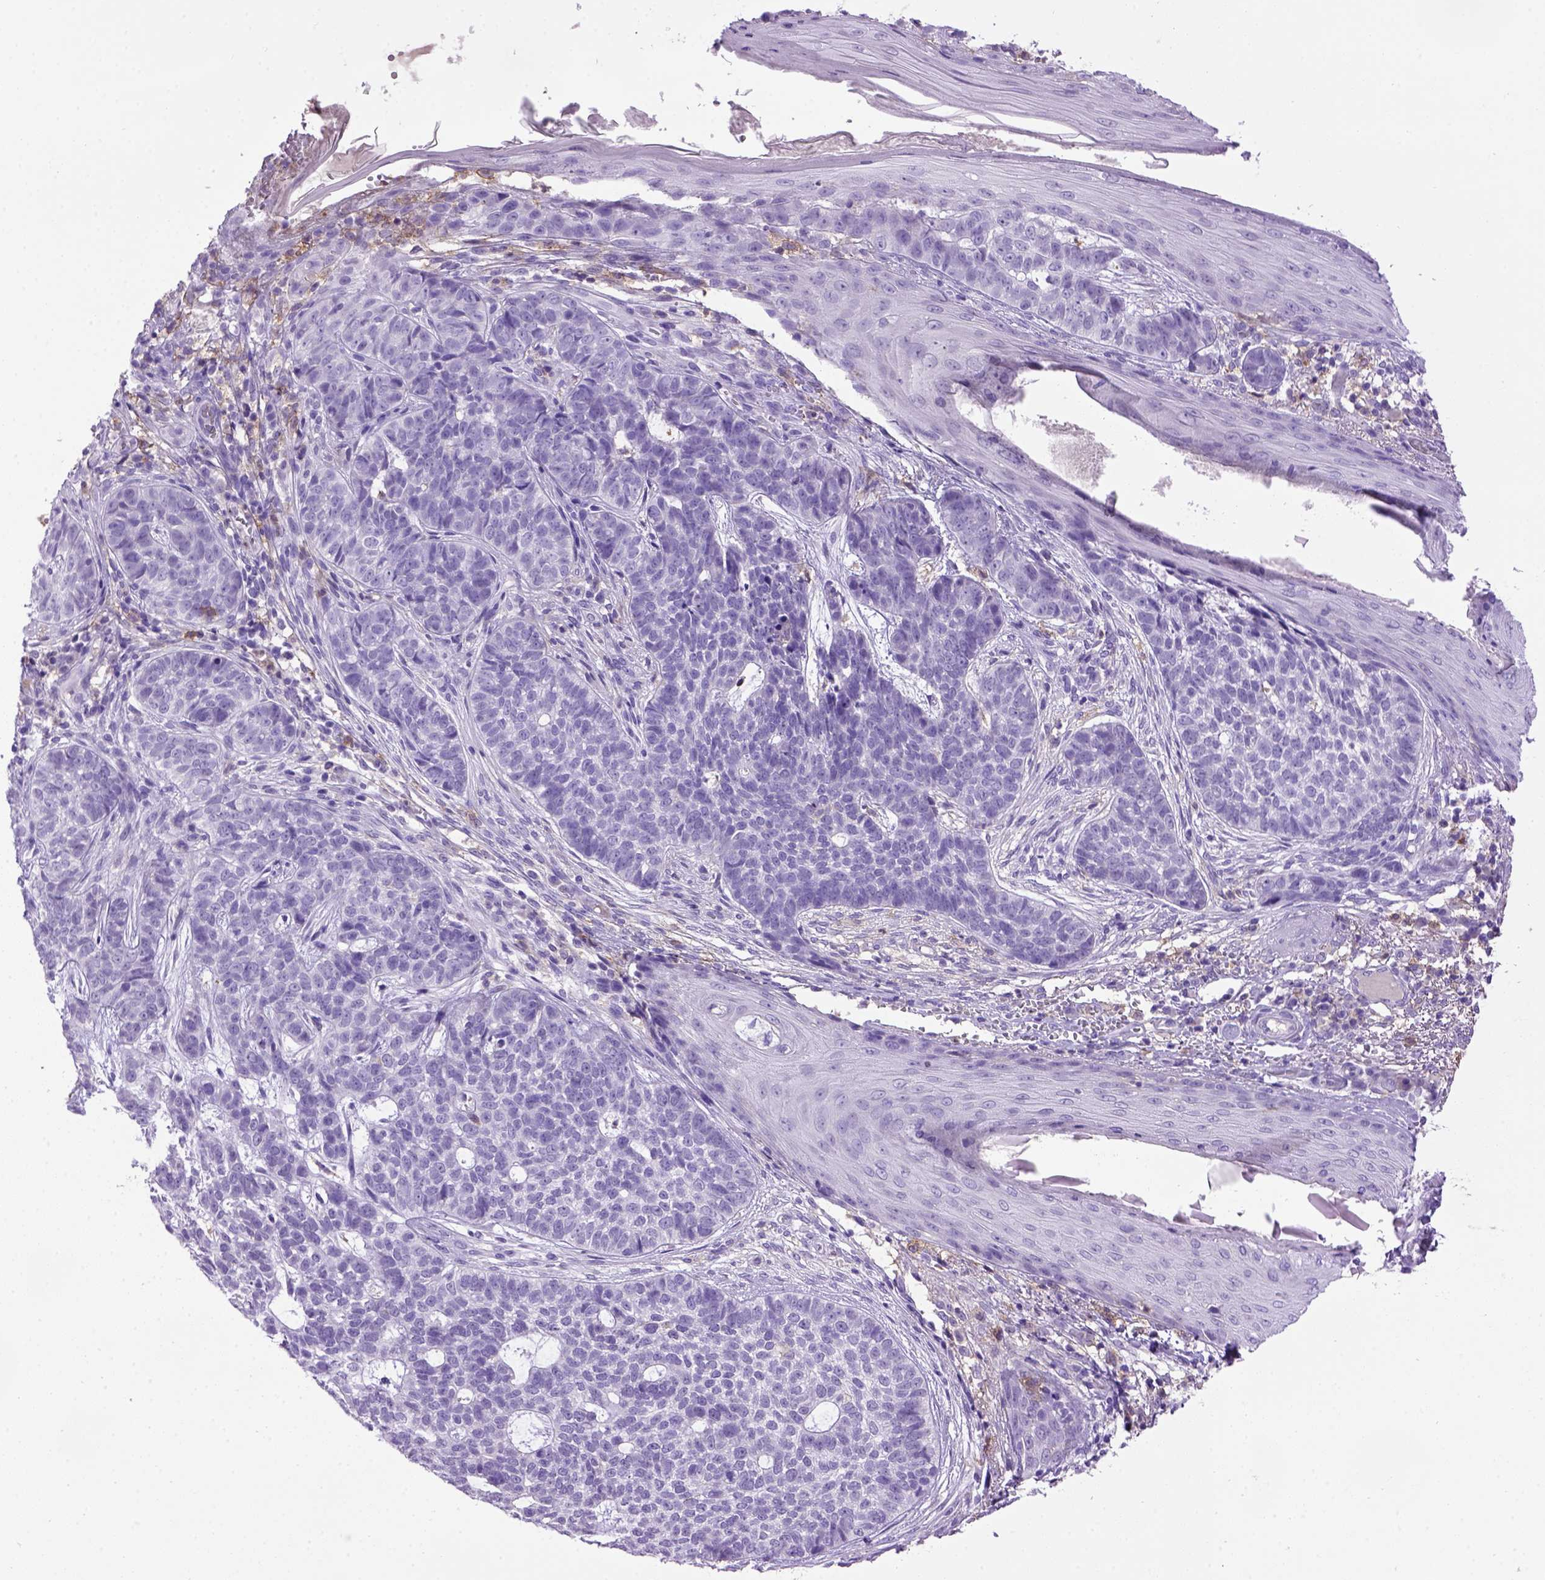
{"staining": {"intensity": "negative", "quantity": "none", "location": "none"}, "tissue": "skin cancer", "cell_type": "Tumor cells", "image_type": "cancer", "snomed": [{"axis": "morphology", "description": "Basal cell carcinoma"}, {"axis": "topography", "description": "Skin"}], "caption": "Tumor cells are negative for protein expression in human skin cancer.", "gene": "ITGAX", "patient": {"sex": "female", "age": 69}}